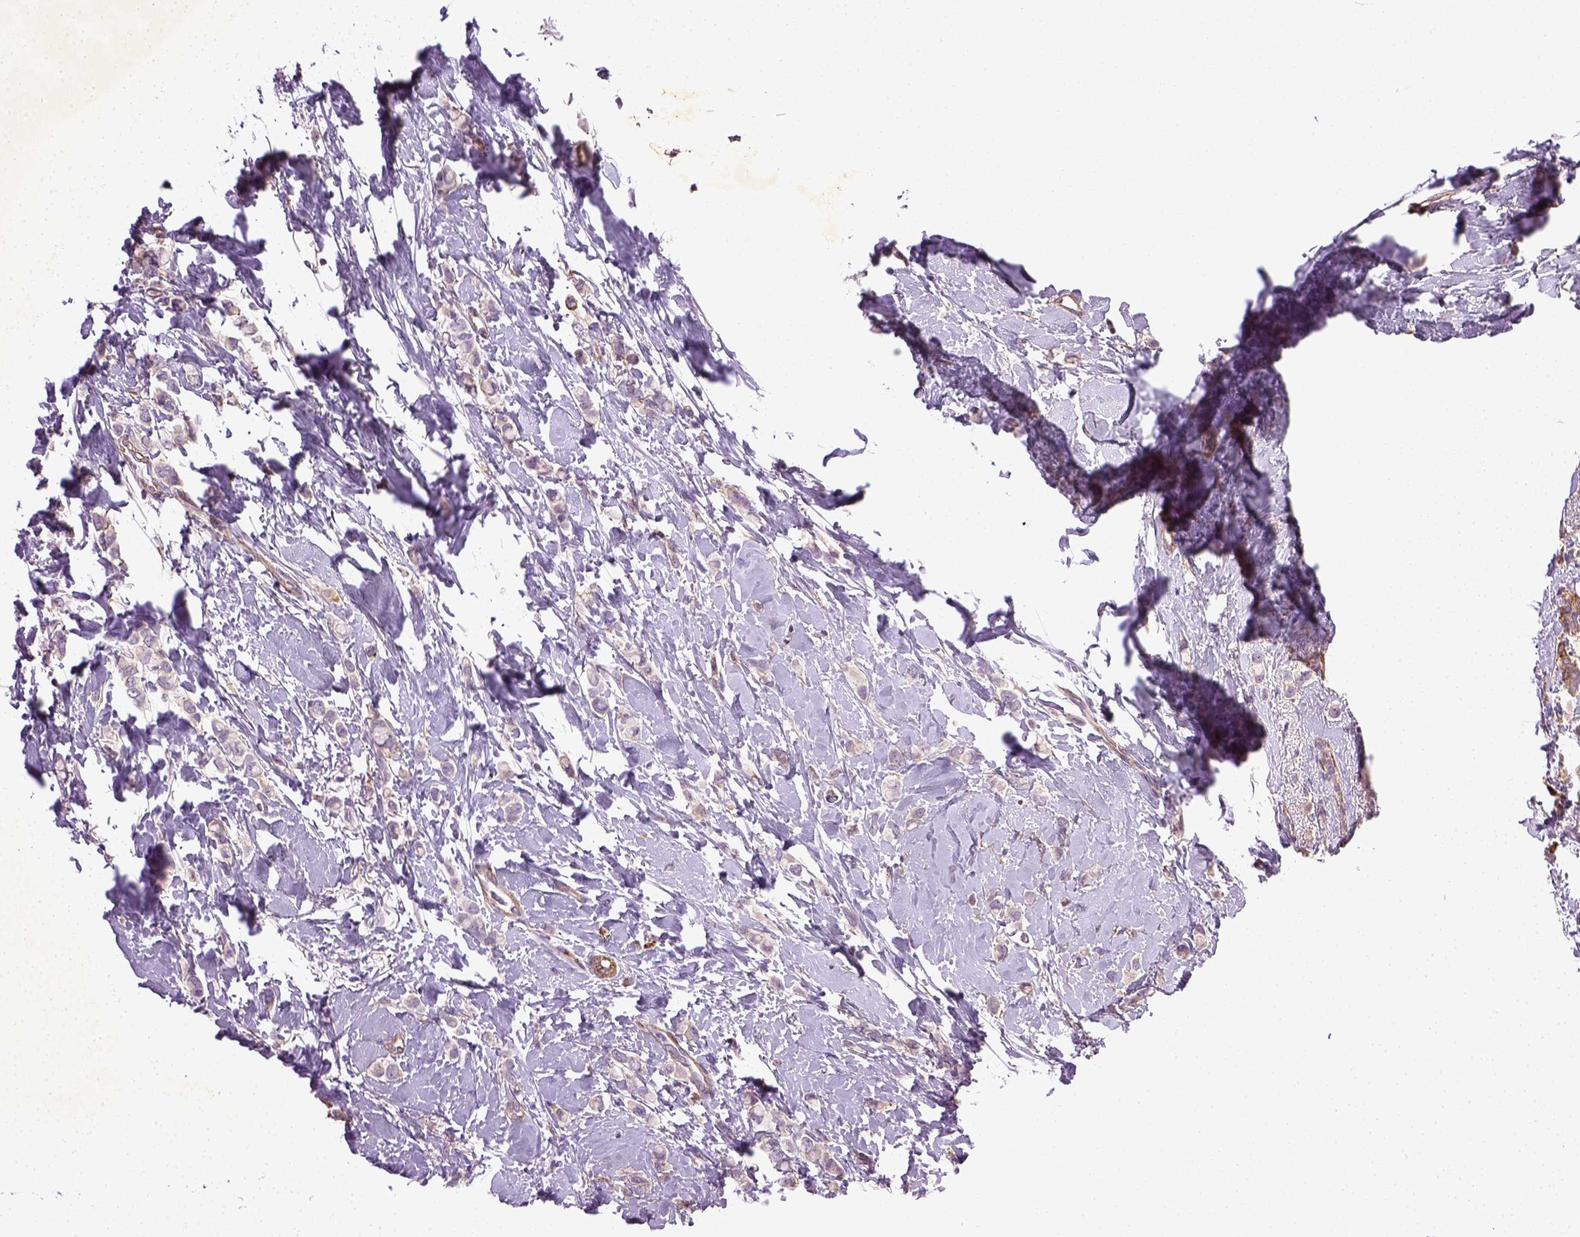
{"staining": {"intensity": "negative", "quantity": "none", "location": "none"}, "tissue": "breast cancer", "cell_type": "Tumor cells", "image_type": "cancer", "snomed": [{"axis": "morphology", "description": "Lobular carcinoma"}, {"axis": "topography", "description": "Breast"}], "caption": "High power microscopy image of an IHC histopathology image of breast cancer, revealing no significant expression in tumor cells. (DAB IHC with hematoxylin counter stain).", "gene": "TPRG1", "patient": {"sex": "female", "age": 66}}